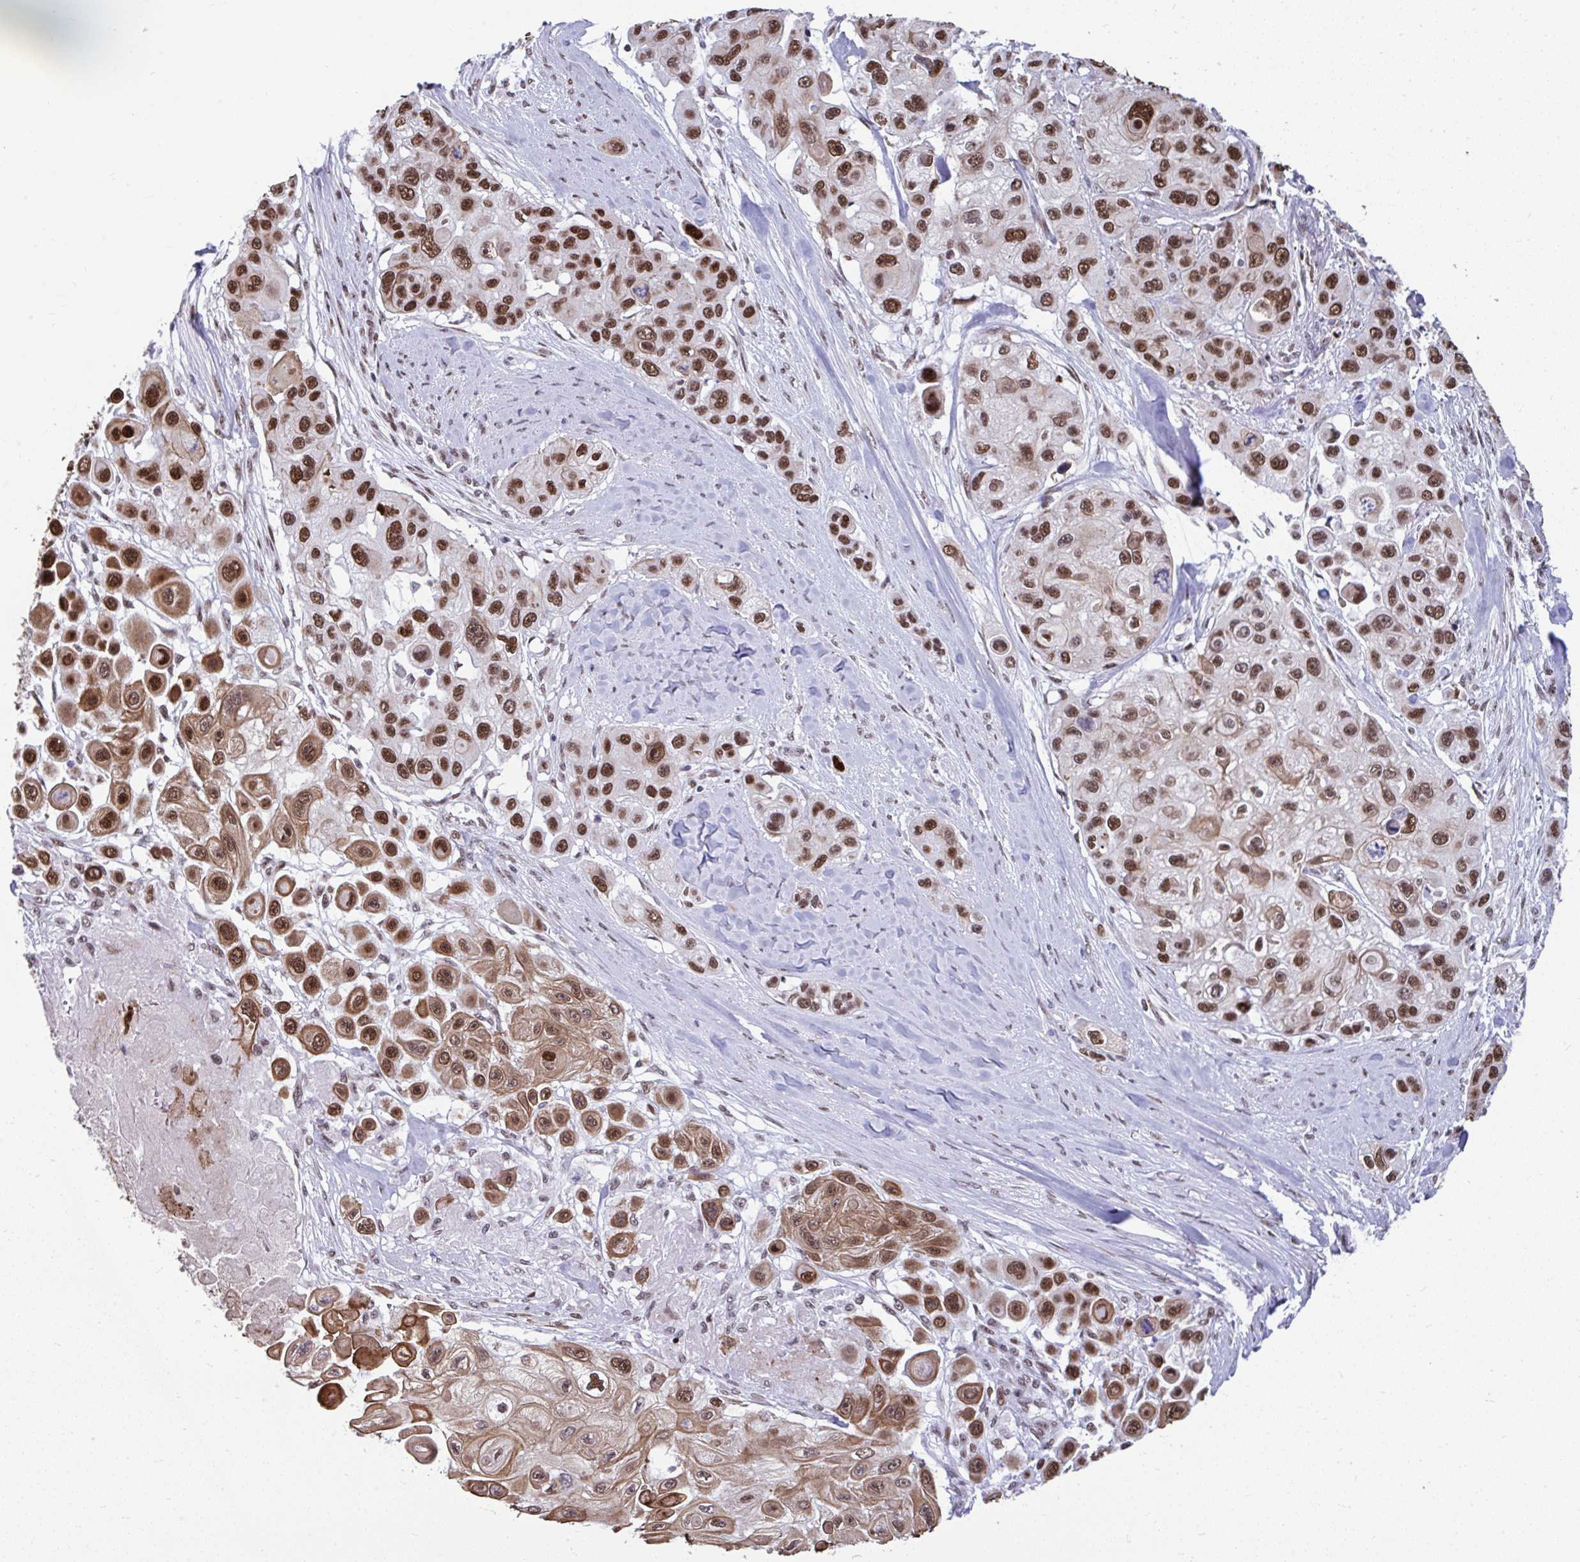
{"staining": {"intensity": "strong", "quantity": ">75%", "location": "cytoplasmic/membranous,nuclear"}, "tissue": "skin cancer", "cell_type": "Tumor cells", "image_type": "cancer", "snomed": [{"axis": "morphology", "description": "Squamous cell carcinoma, NOS"}, {"axis": "topography", "description": "Skin"}], "caption": "Strong cytoplasmic/membranous and nuclear positivity is seen in approximately >75% of tumor cells in skin squamous cell carcinoma. (DAB (3,3'-diaminobenzidine) IHC with brightfield microscopy, high magnification).", "gene": "SLC35C2", "patient": {"sex": "male", "age": 67}}